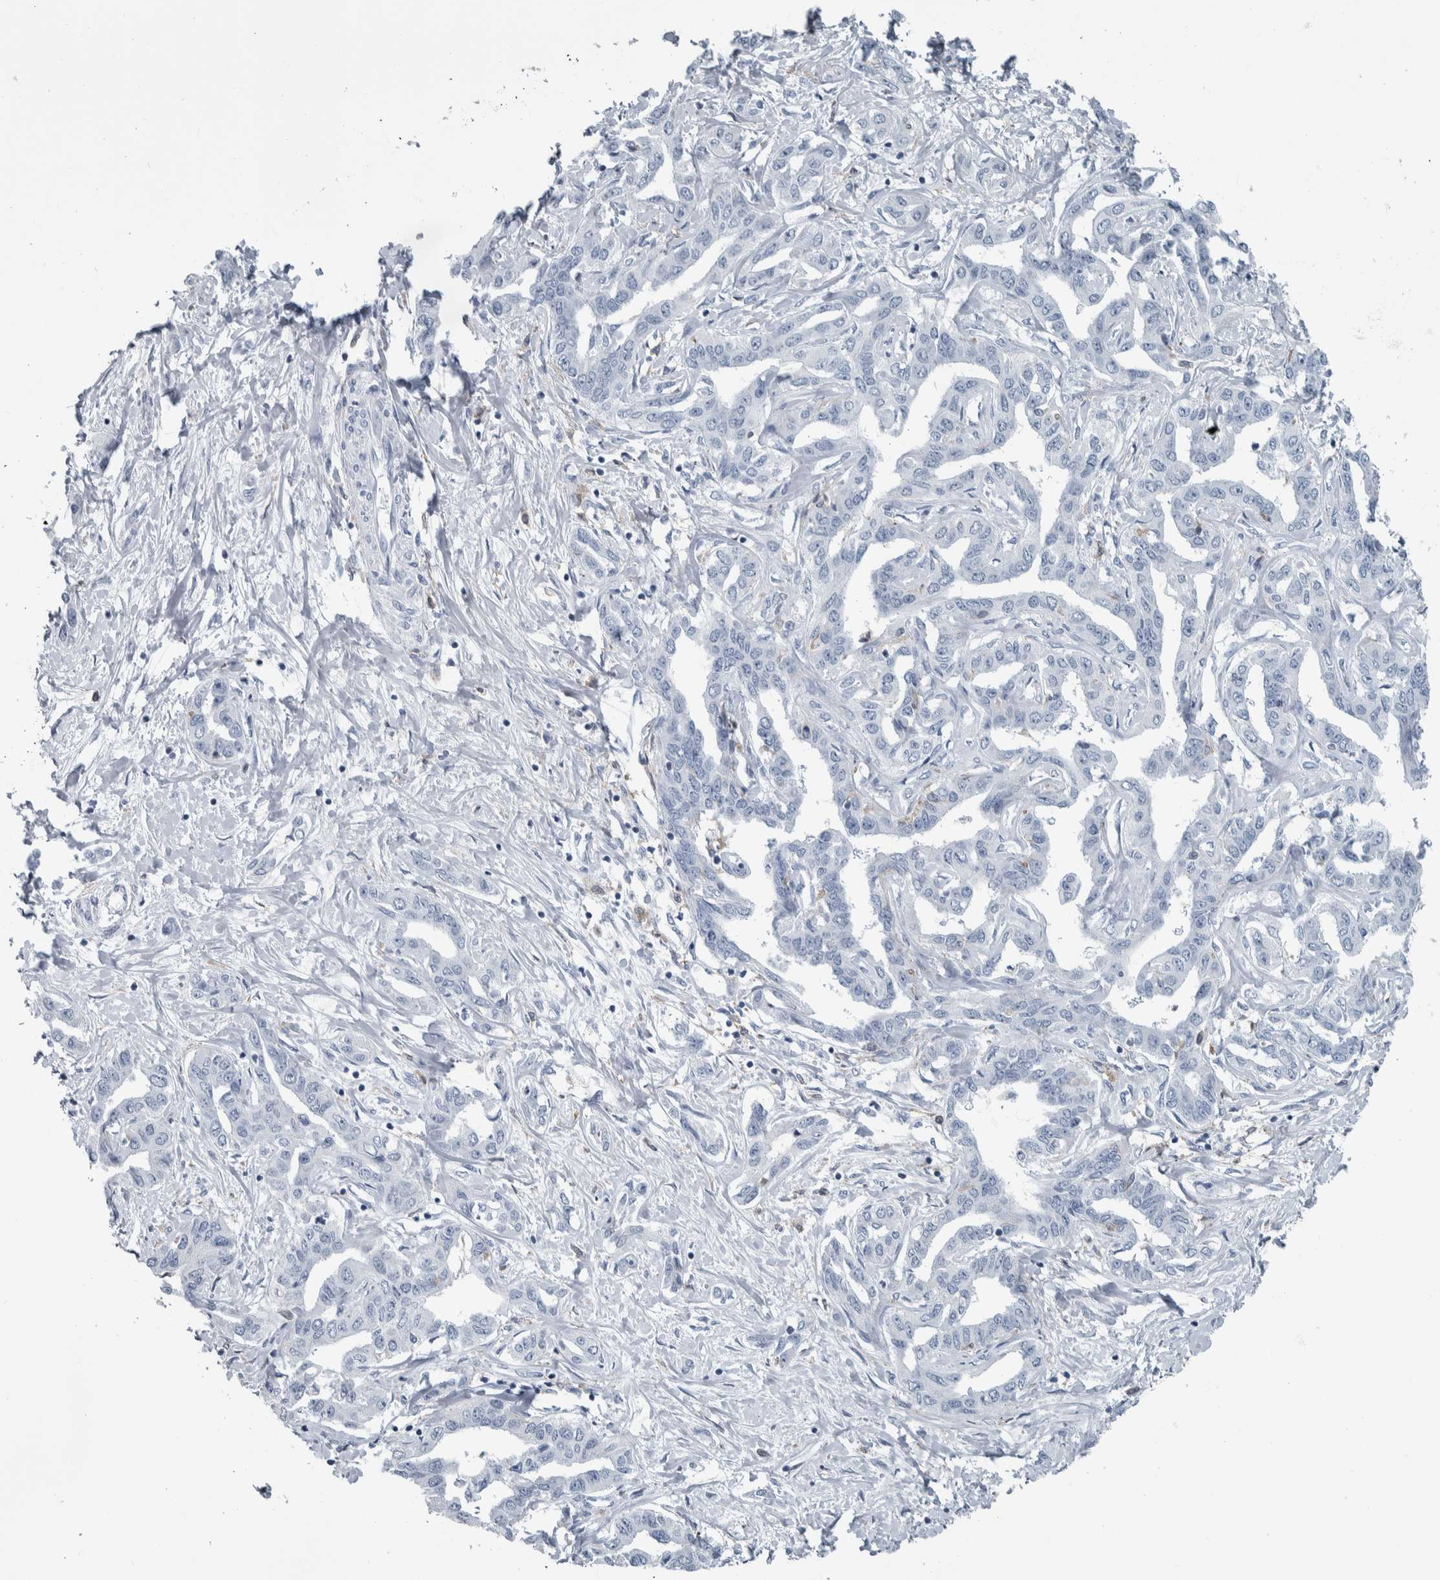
{"staining": {"intensity": "negative", "quantity": "none", "location": "none"}, "tissue": "liver cancer", "cell_type": "Tumor cells", "image_type": "cancer", "snomed": [{"axis": "morphology", "description": "Cholangiocarcinoma"}, {"axis": "topography", "description": "Liver"}], "caption": "An immunohistochemistry photomicrograph of liver cholangiocarcinoma is shown. There is no staining in tumor cells of liver cholangiocarcinoma.", "gene": "SKAP2", "patient": {"sex": "male", "age": 59}}